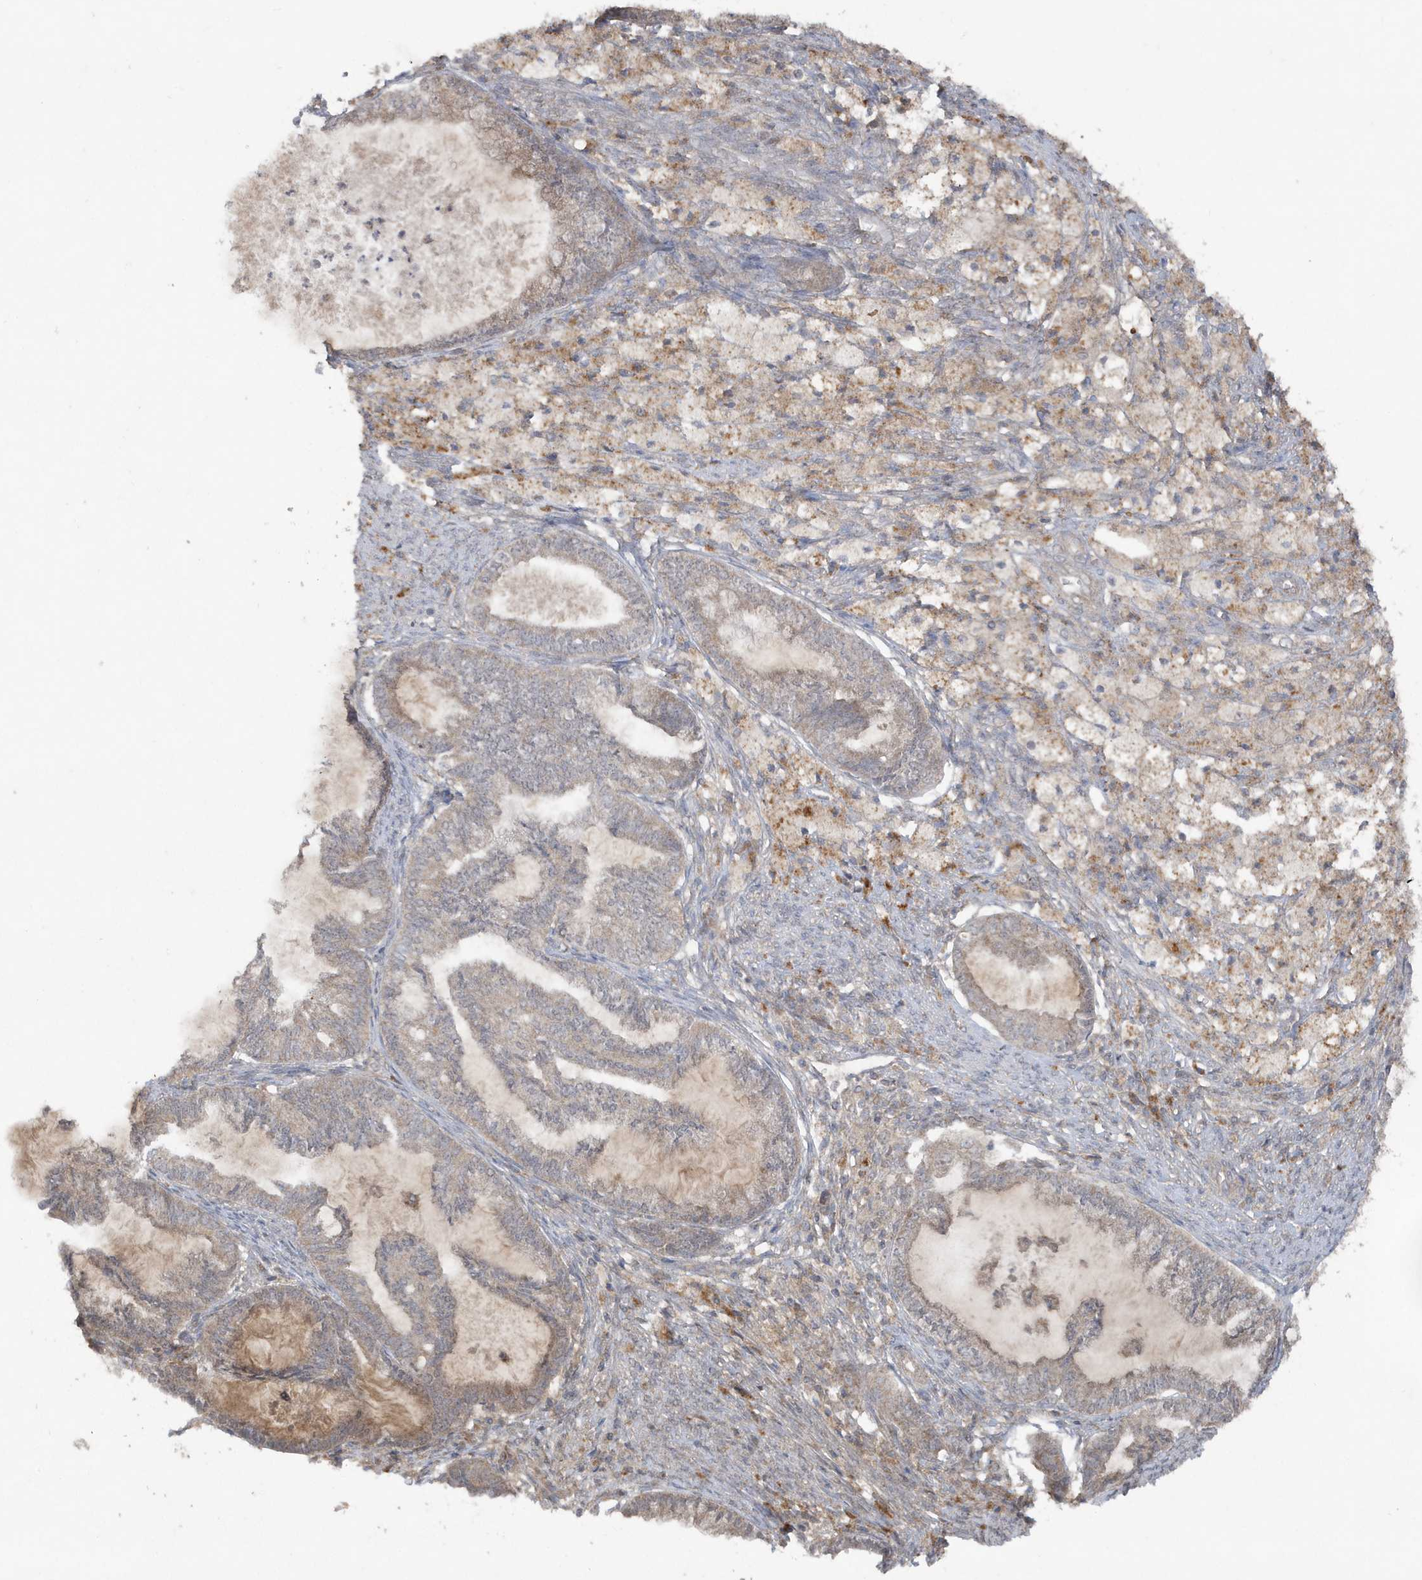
{"staining": {"intensity": "weak", "quantity": "<25%", "location": "cytoplasmic/membranous"}, "tissue": "cervical cancer", "cell_type": "Tumor cells", "image_type": "cancer", "snomed": [{"axis": "morphology", "description": "Normal tissue, NOS"}, {"axis": "morphology", "description": "Adenocarcinoma, NOS"}, {"axis": "topography", "description": "Cervix"}, {"axis": "topography", "description": "Endometrium"}], "caption": "The photomicrograph demonstrates no significant positivity in tumor cells of adenocarcinoma (cervical). (Brightfield microscopy of DAB (3,3'-diaminobenzidine) immunohistochemistry (IHC) at high magnification).", "gene": "C1RL", "patient": {"sex": "female", "age": 86}}